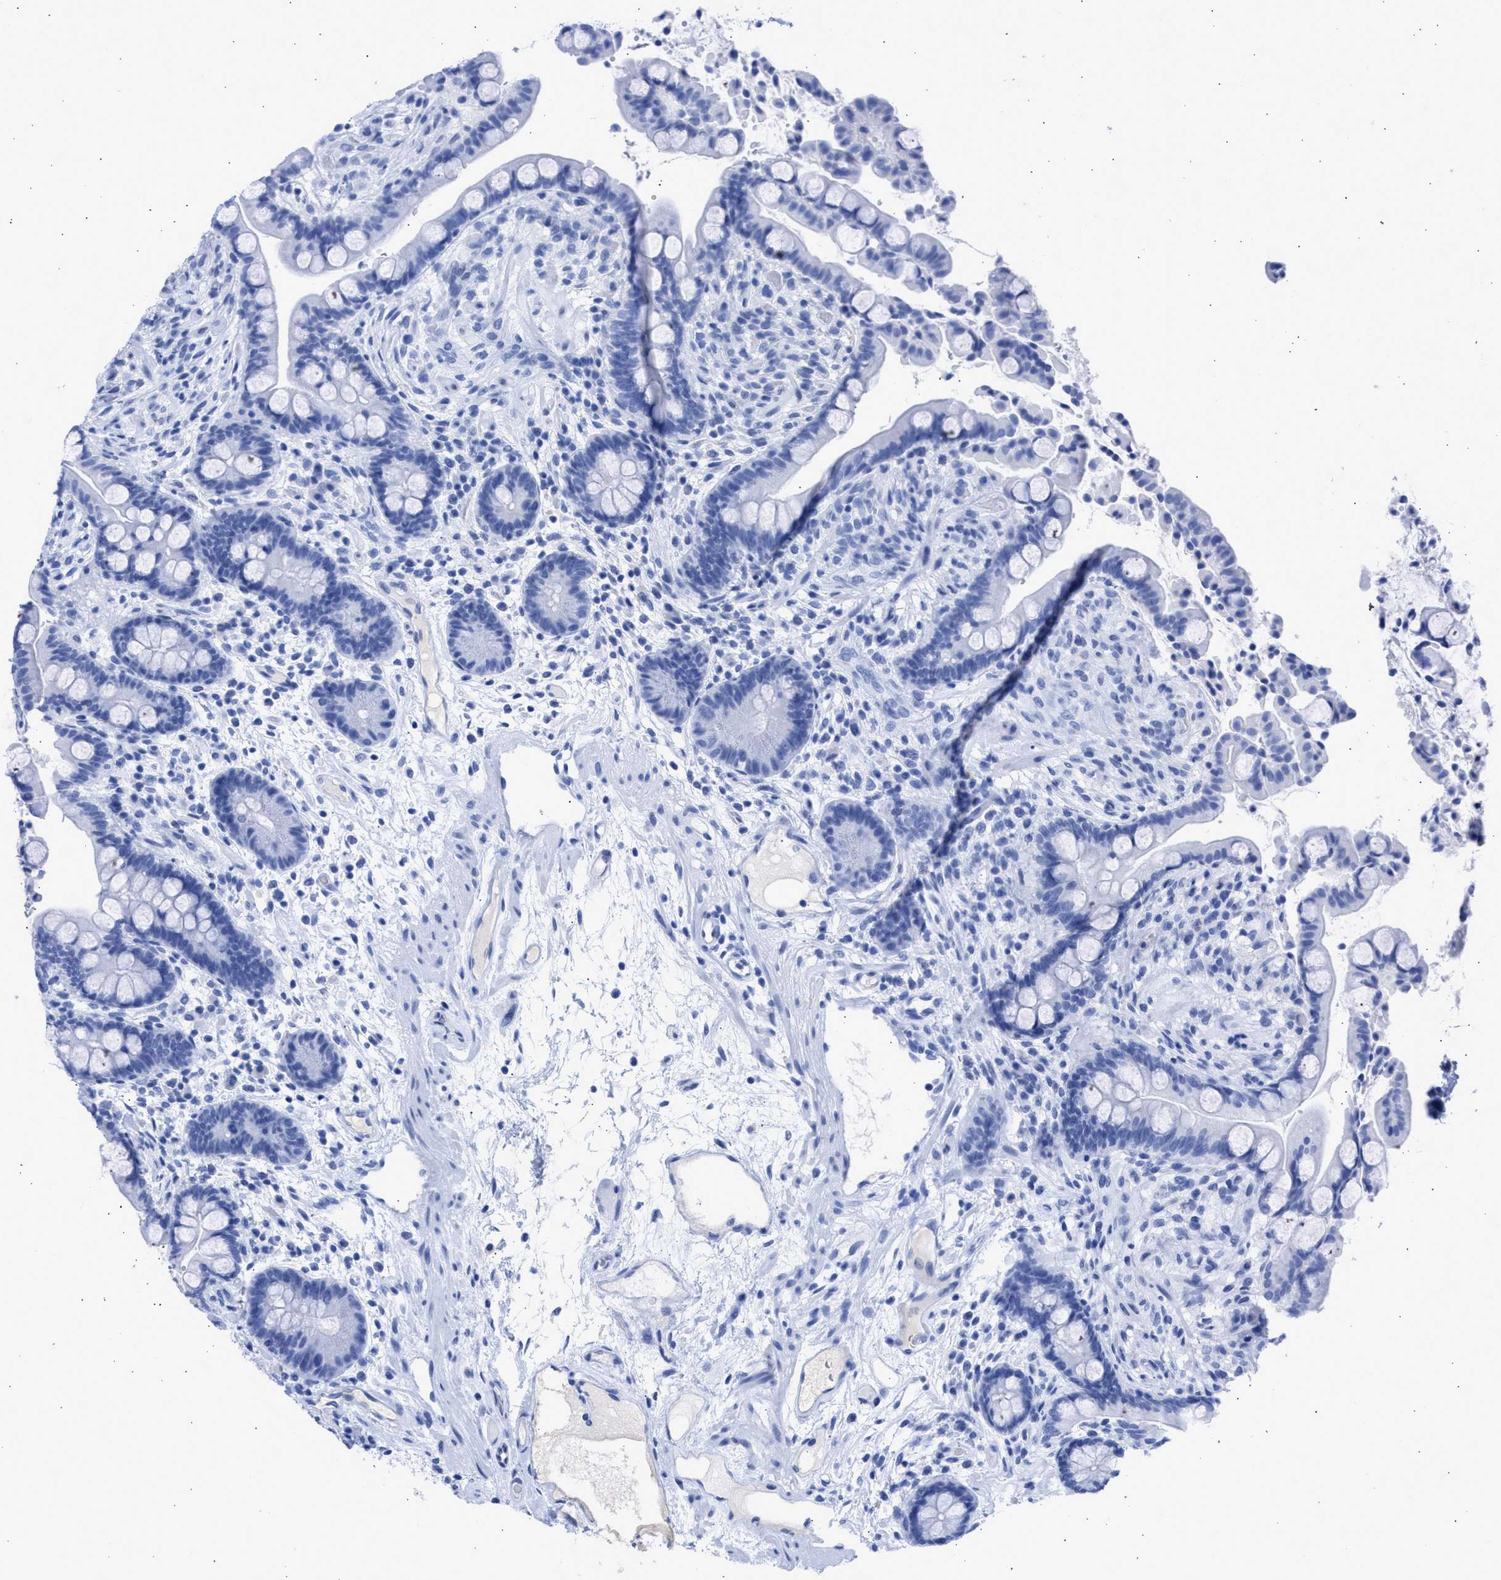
{"staining": {"intensity": "negative", "quantity": "none", "location": "none"}, "tissue": "colon", "cell_type": "Endothelial cells", "image_type": "normal", "snomed": [{"axis": "morphology", "description": "Normal tissue, NOS"}, {"axis": "topography", "description": "Colon"}], "caption": "Human colon stained for a protein using IHC displays no positivity in endothelial cells.", "gene": "RSPH1", "patient": {"sex": "male", "age": 73}}